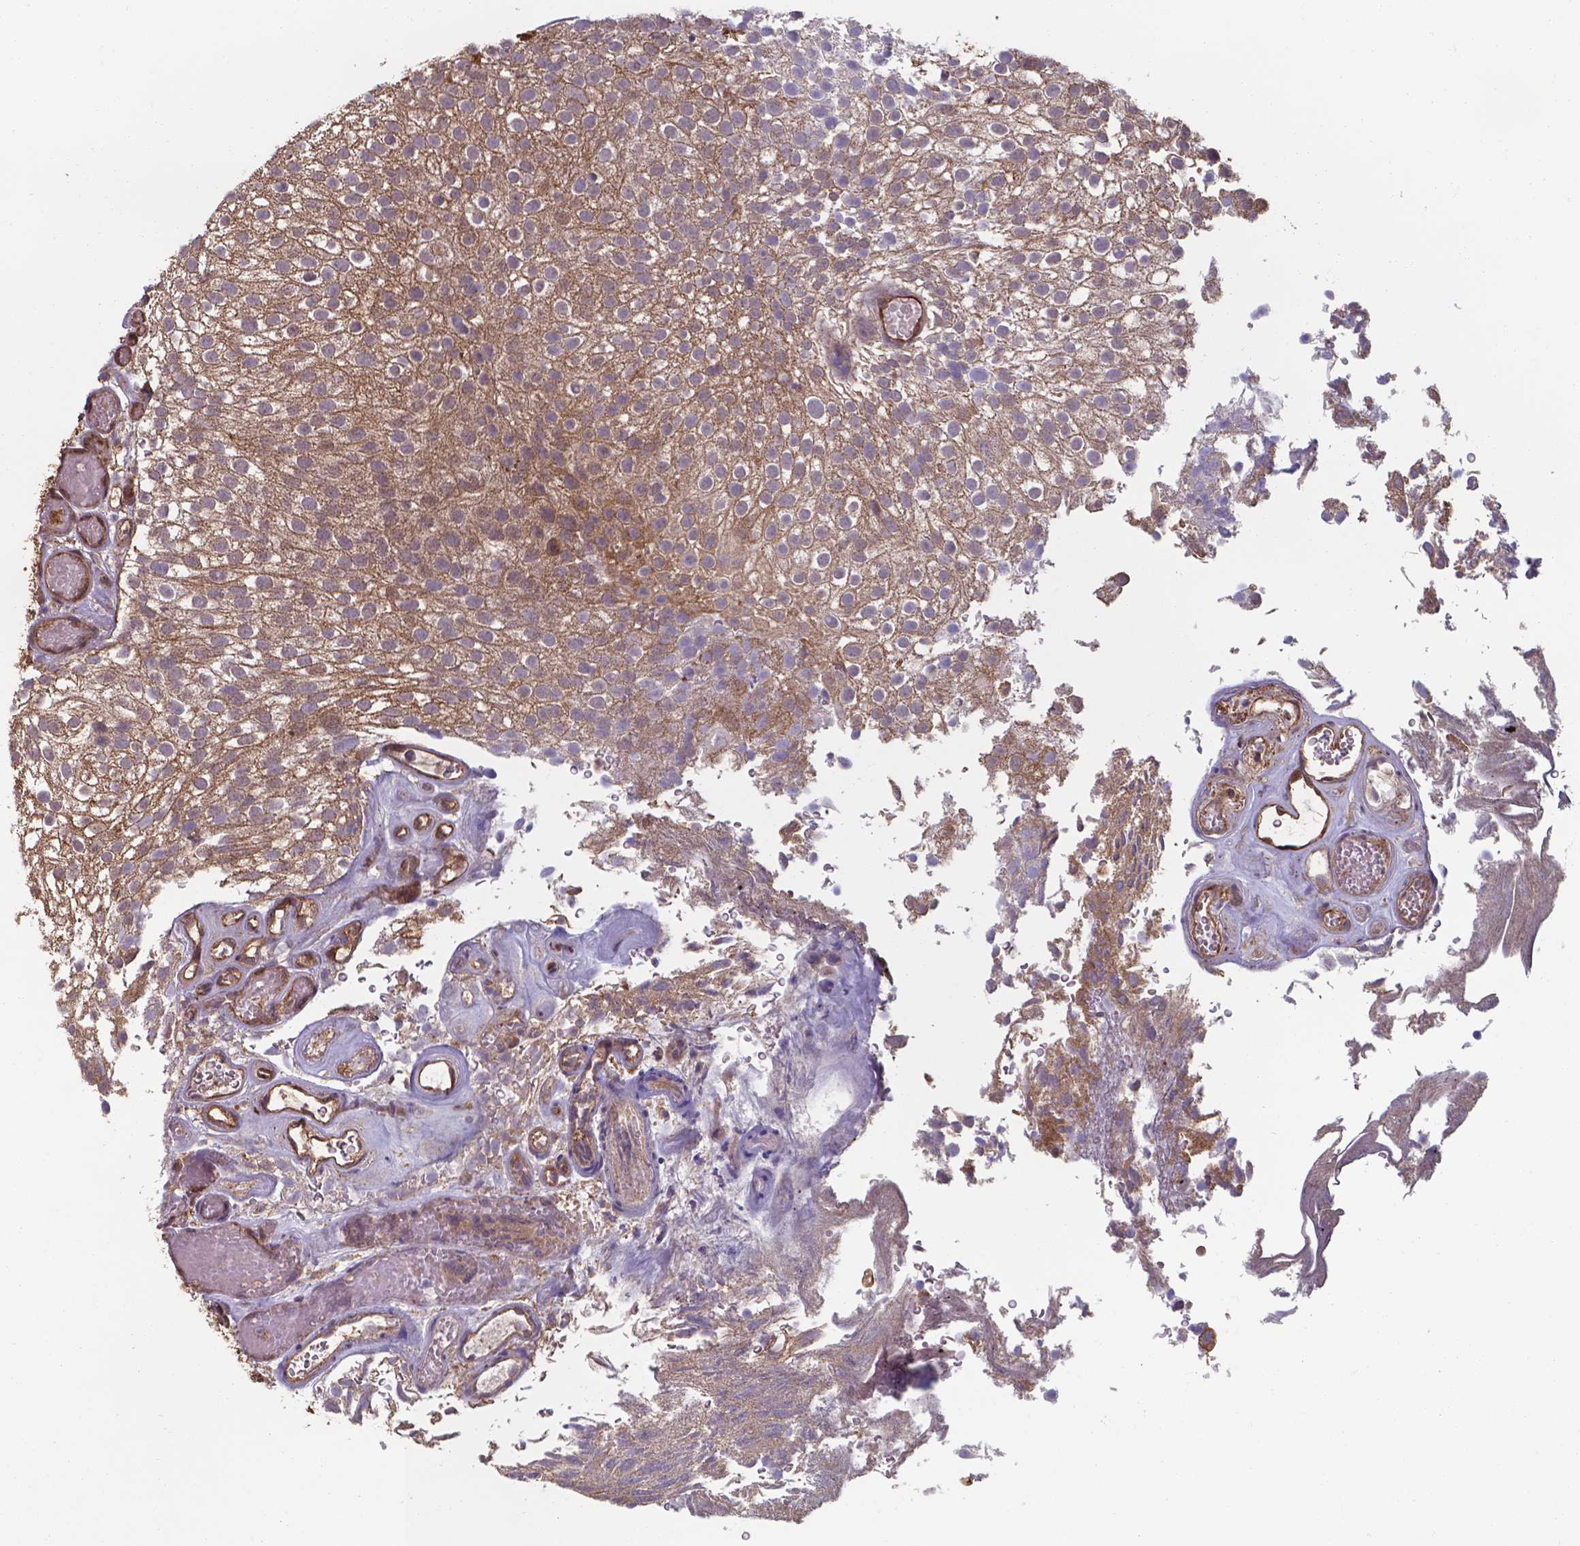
{"staining": {"intensity": "weak", "quantity": ">75%", "location": "cytoplasmic/membranous"}, "tissue": "urothelial cancer", "cell_type": "Tumor cells", "image_type": "cancer", "snomed": [{"axis": "morphology", "description": "Urothelial carcinoma, Low grade"}, {"axis": "topography", "description": "Urinary bladder"}], "caption": "IHC of human low-grade urothelial carcinoma exhibits low levels of weak cytoplasmic/membranous positivity in about >75% of tumor cells. Using DAB (3,3'-diaminobenzidine) (brown) and hematoxylin (blue) stains, captured at high magnification using brightfield microscopy.", "gene": "CHP2", "patient": {"sex": "male", "age": 78}}